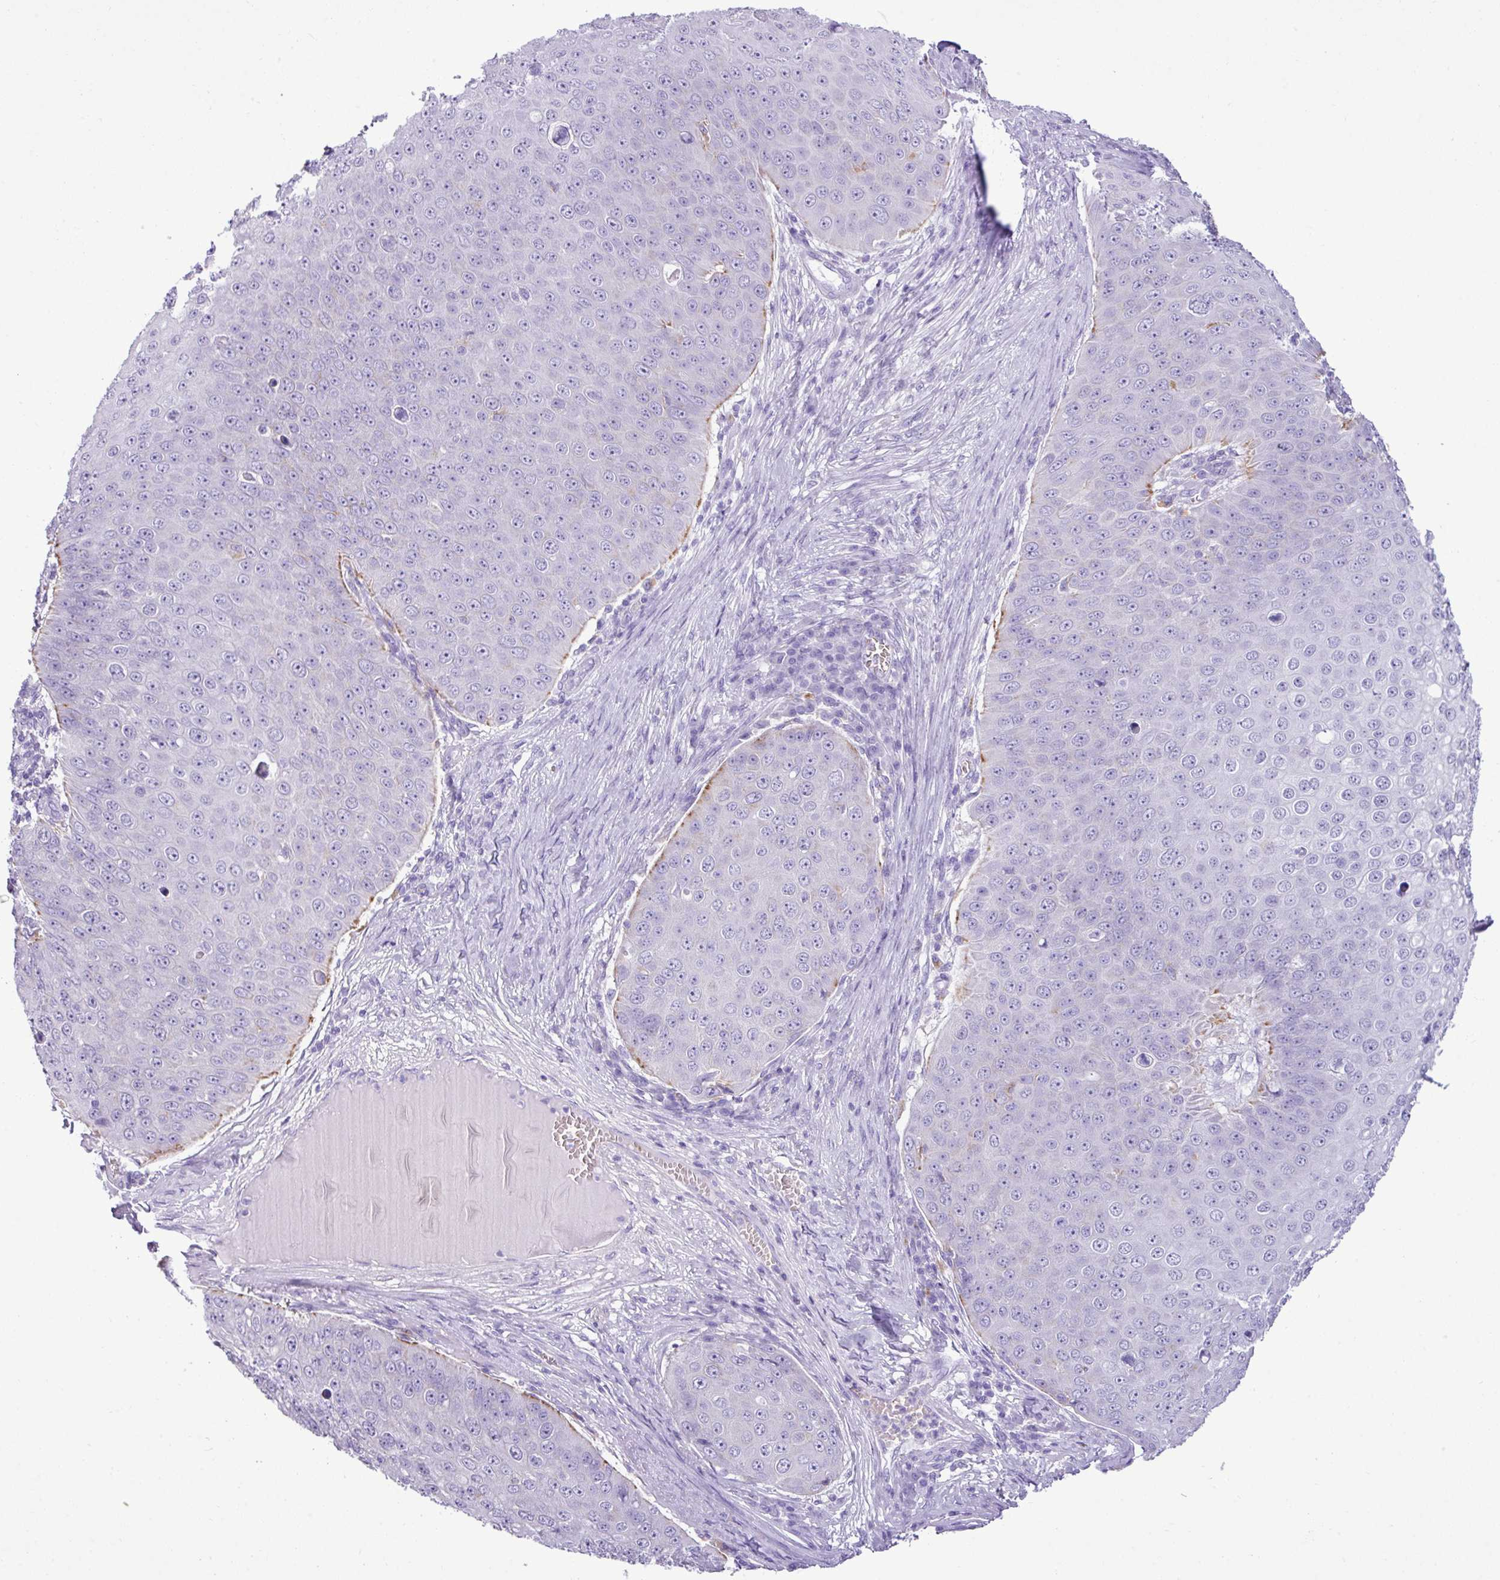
{"staining": {"intensity": "negative", "quantity": "none", "location": "none"}, "tissue": "skin cancer", "cell_type": "Tumor cells", "image_type": "cancer", "snomed": [{"axis": "morphology", "description": "Squamous cell carcinoma, NOS"}, {"axis": "topography", "description": "Skin"}], "caption": "Immunohistochemical staining of human skin squamous cell carcinoma demonstrates no significant expression in tumor cells.", "gene": "ZSCAN5A", "patient": {"sex": "male", "age": 71}}